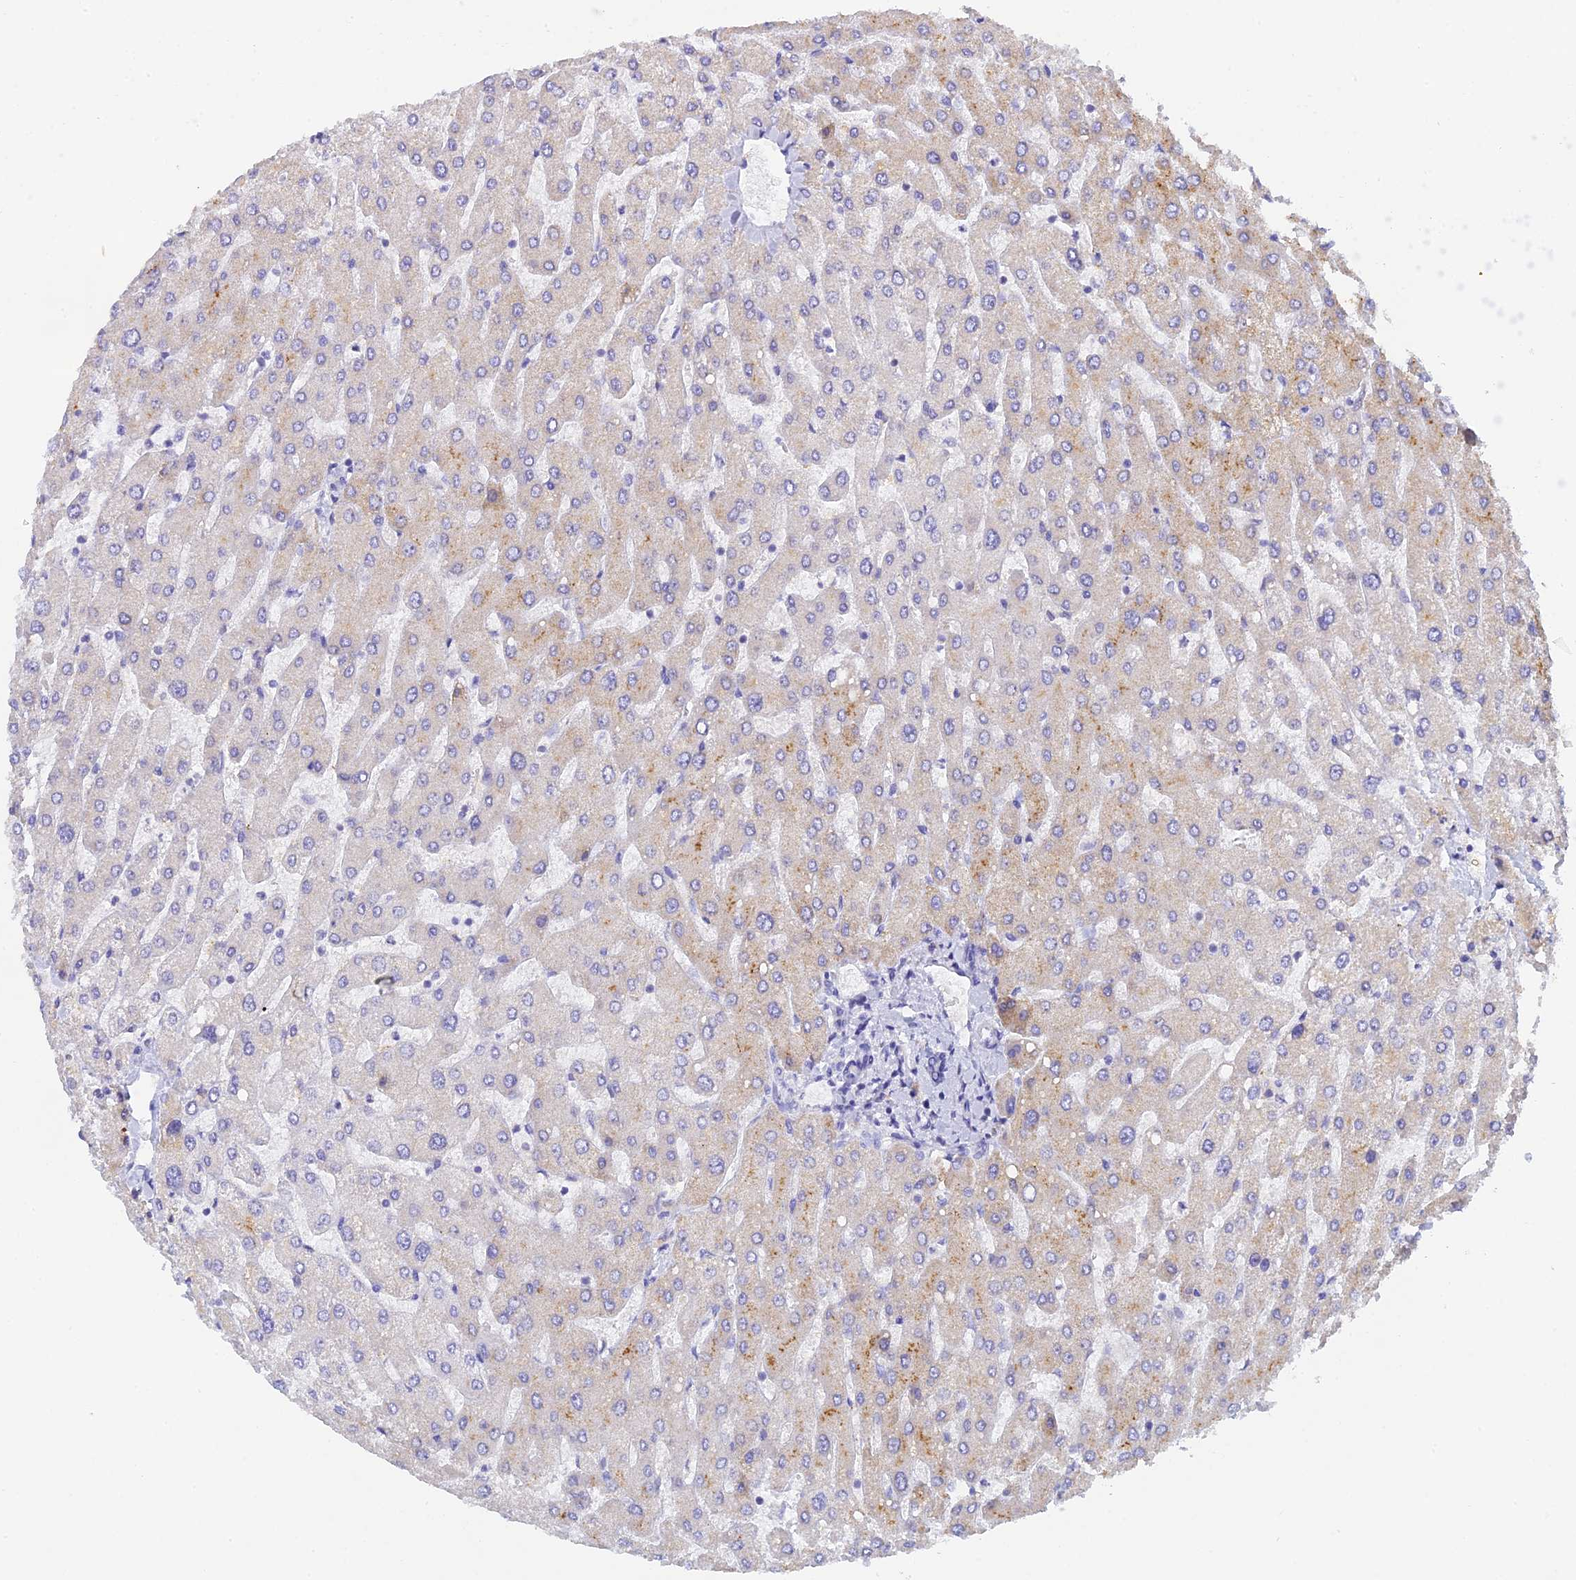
{"staining": {"intensity": "negative", "quantity": "none", "location": "none"}, "tissue": "liver", "cell_type": "Cholangiocytes", "image_type": "normal", "snomed": [{"axis": "morphology", "description": "Normal tissue, NOS"}, {"axis": "topography", "description": "Liver"}], "caption": "There is no significant expression in cholangiocytes of liver.", "gene": "C12orf29", "patient": {"sex": "male", "age": 55}}